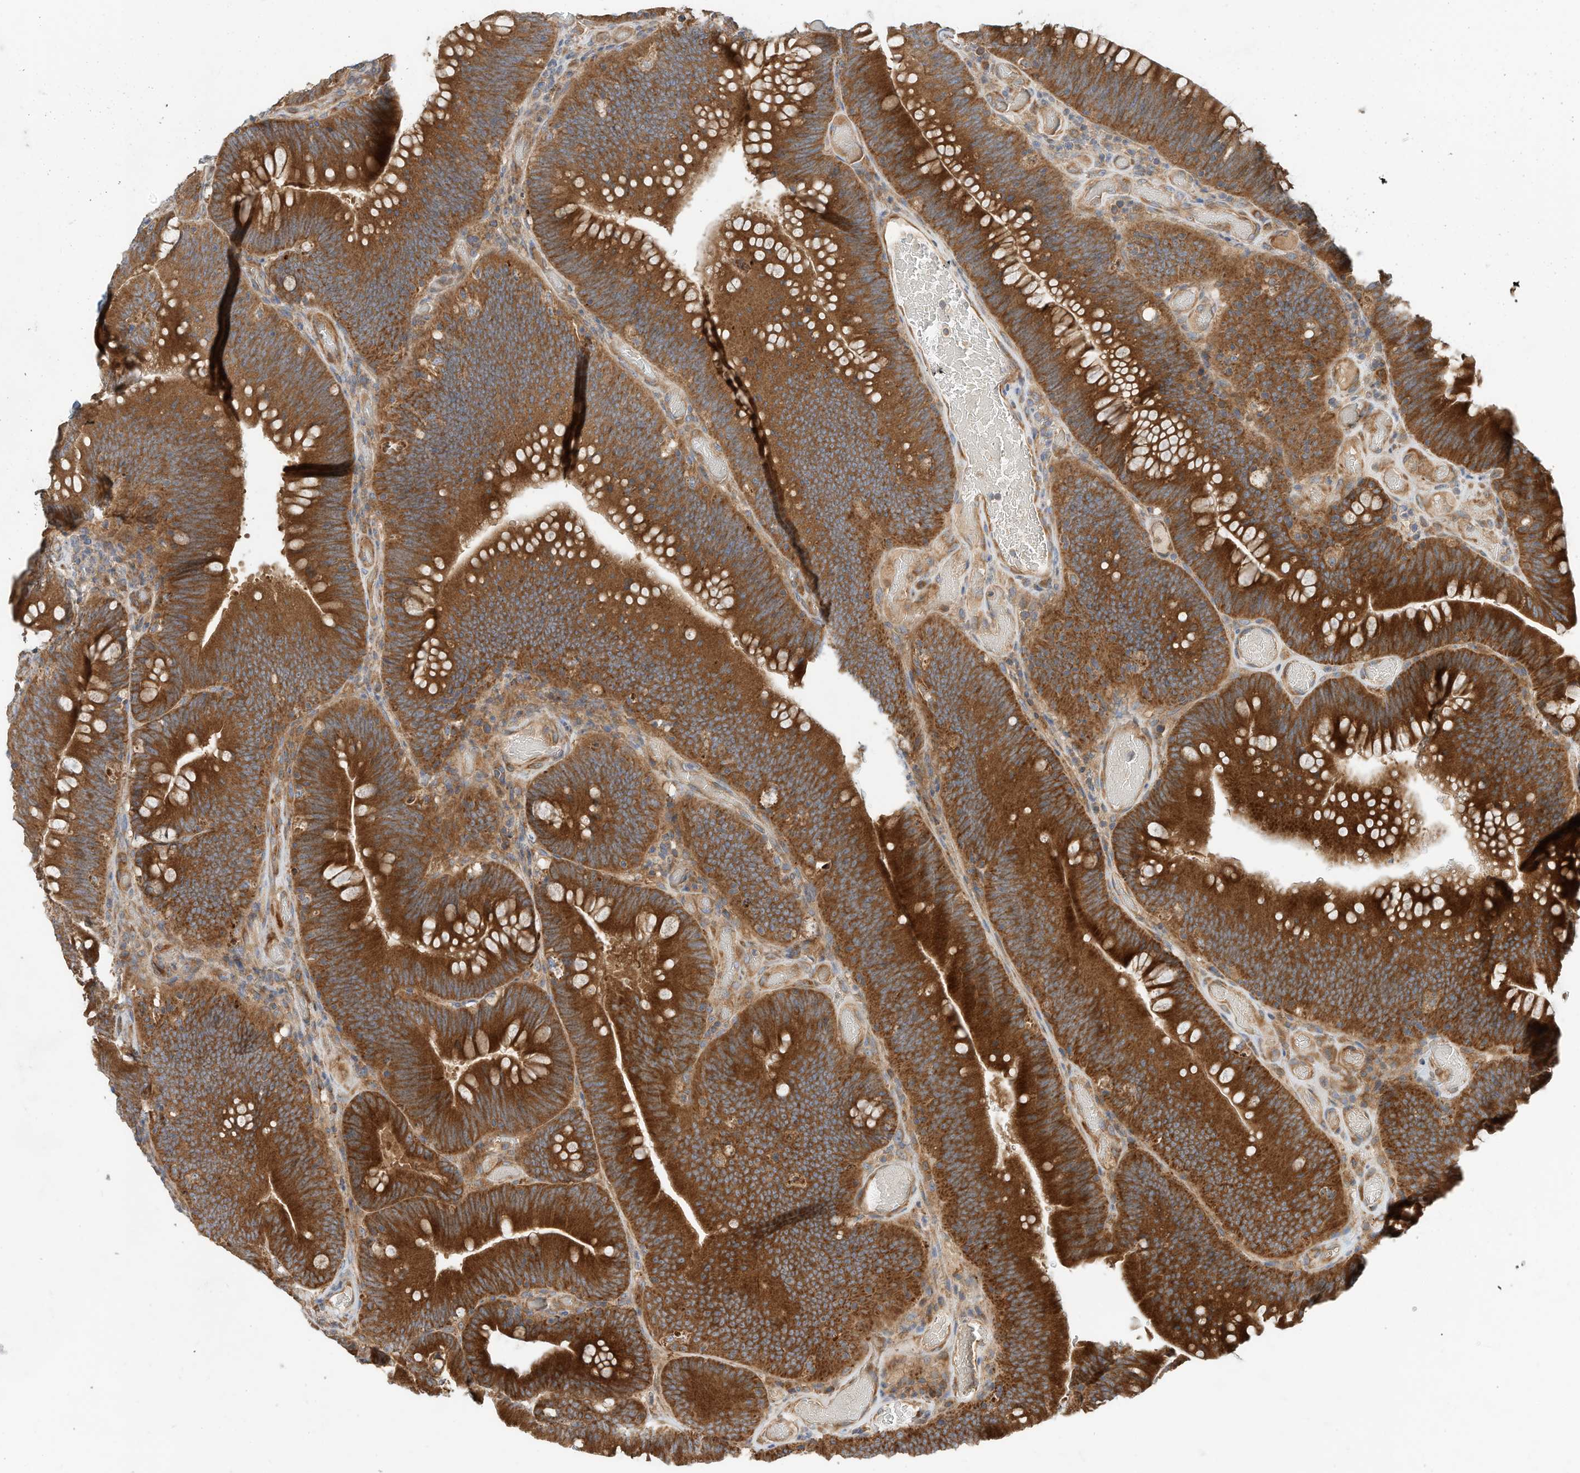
{"staining": {"intensity": "strong", "quantity": ">75%", "location": "cytoplasmic/membranous"}, "tissue": "colorectal cancer", "cell_type": "Tumor cells", "image_type": "cancer", "snomed": [{"axis": "morphology", "description": "Normal tissue, NOS"}, {"axis": "topography", "description": "Colon"}], "caption": "A photomicrograph of human colorectal cancer stained for a protein reveals strong cytoplasmic/membranous brown staining in tumor cells. (DAB IHC, brown staining for protein, blue staining for nuclei).", "gene": "CPAMD8", "patient": {"sex": "female", "age": 82}}